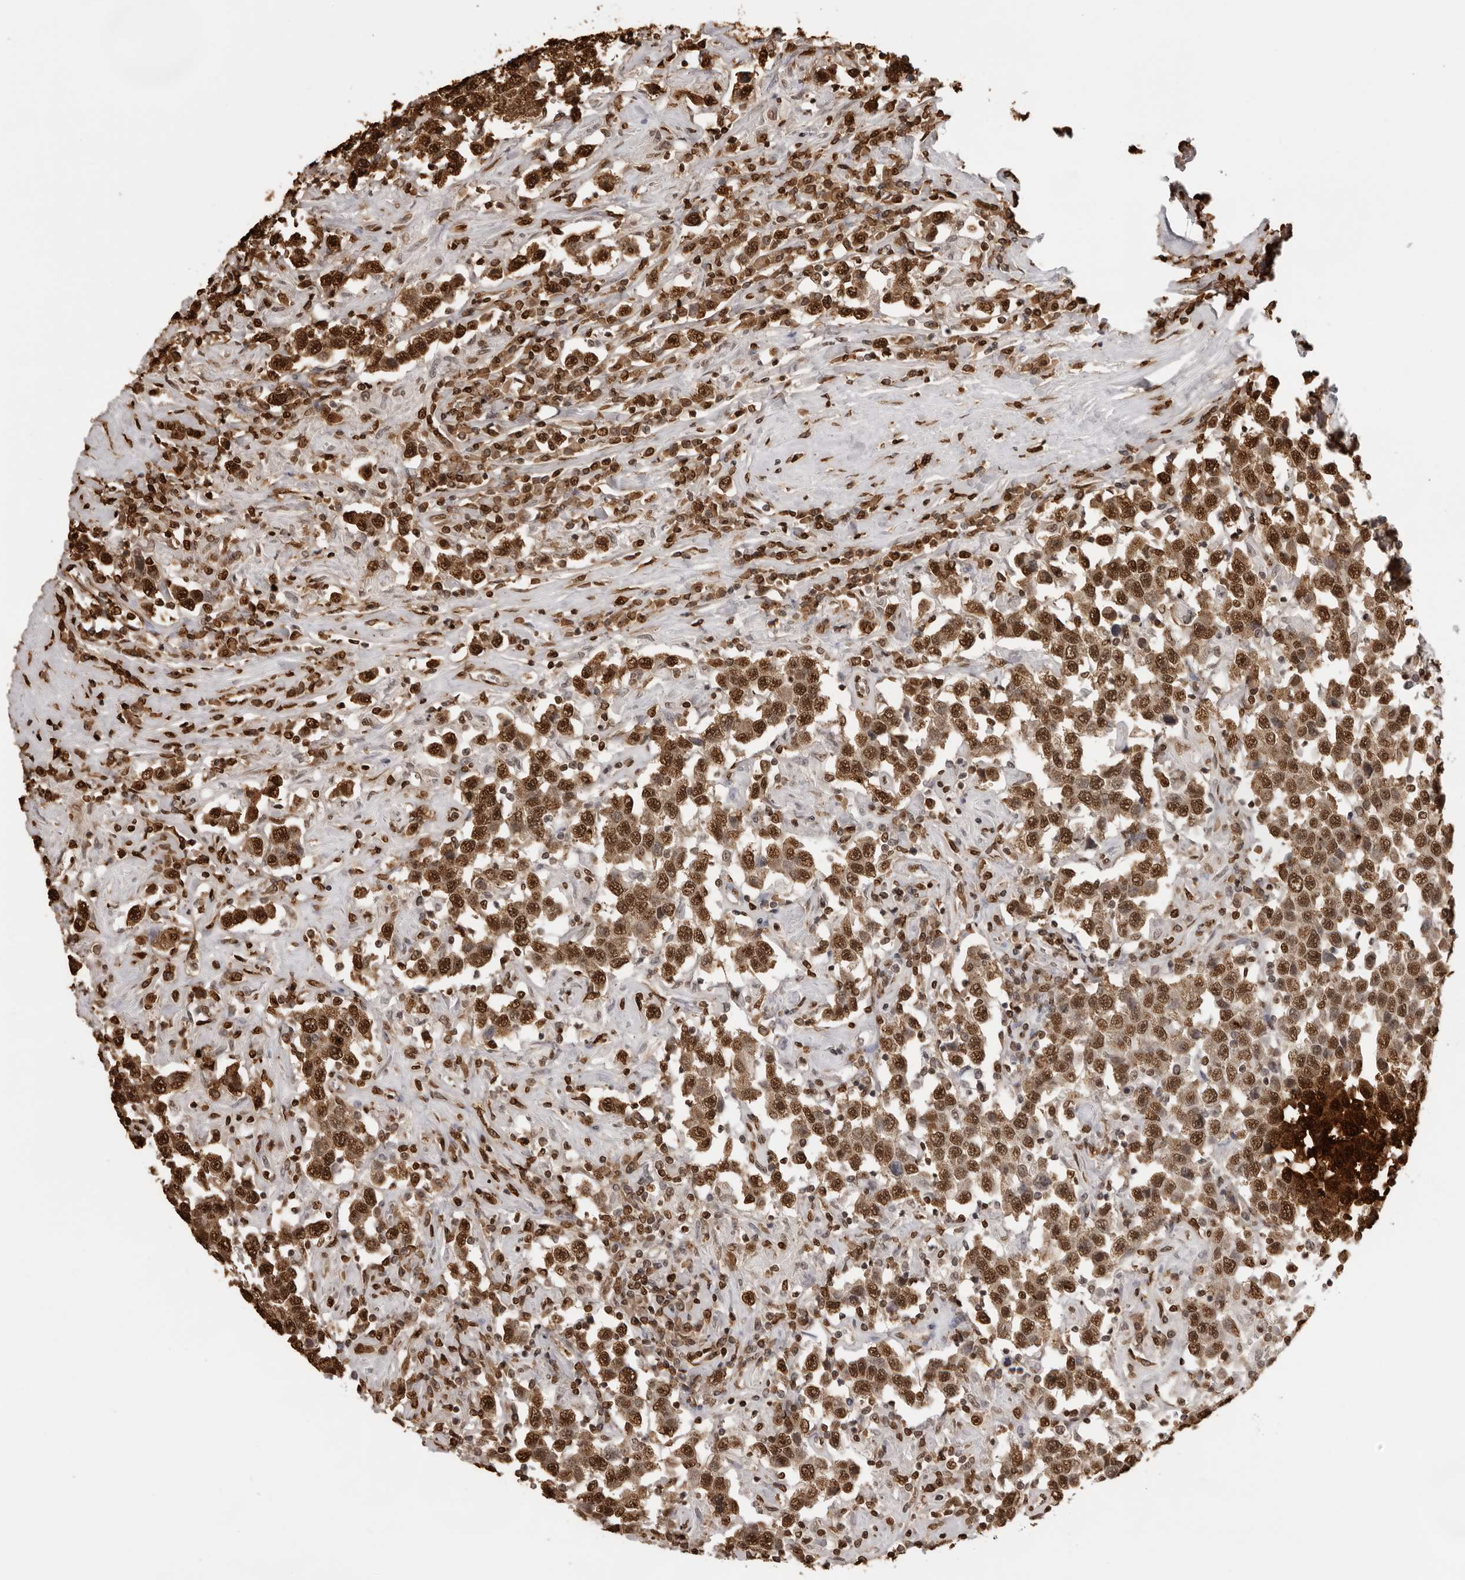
{"staining": {"intensity": "strong", "quantity": ">75%", "location": "cytoplasmic/membranous,nuclear"}, "tissue": "testis cancer", "cell_type": "Tumor cells", "image_type": "cancer", "snomed": [{"axis": "morphology", "description": "Seminoma, NOS"}, {"axis": "topography", "description": "Testis"}], "caption": "A brown stain shows strong cytoplasmic/membranous and nuclear positivity of a protein in human seminoma (testis) tumor cells. Nuclei are stained in blue.", "gene": "ZFP91", "patient": {"sex": "male", "age": 41}}